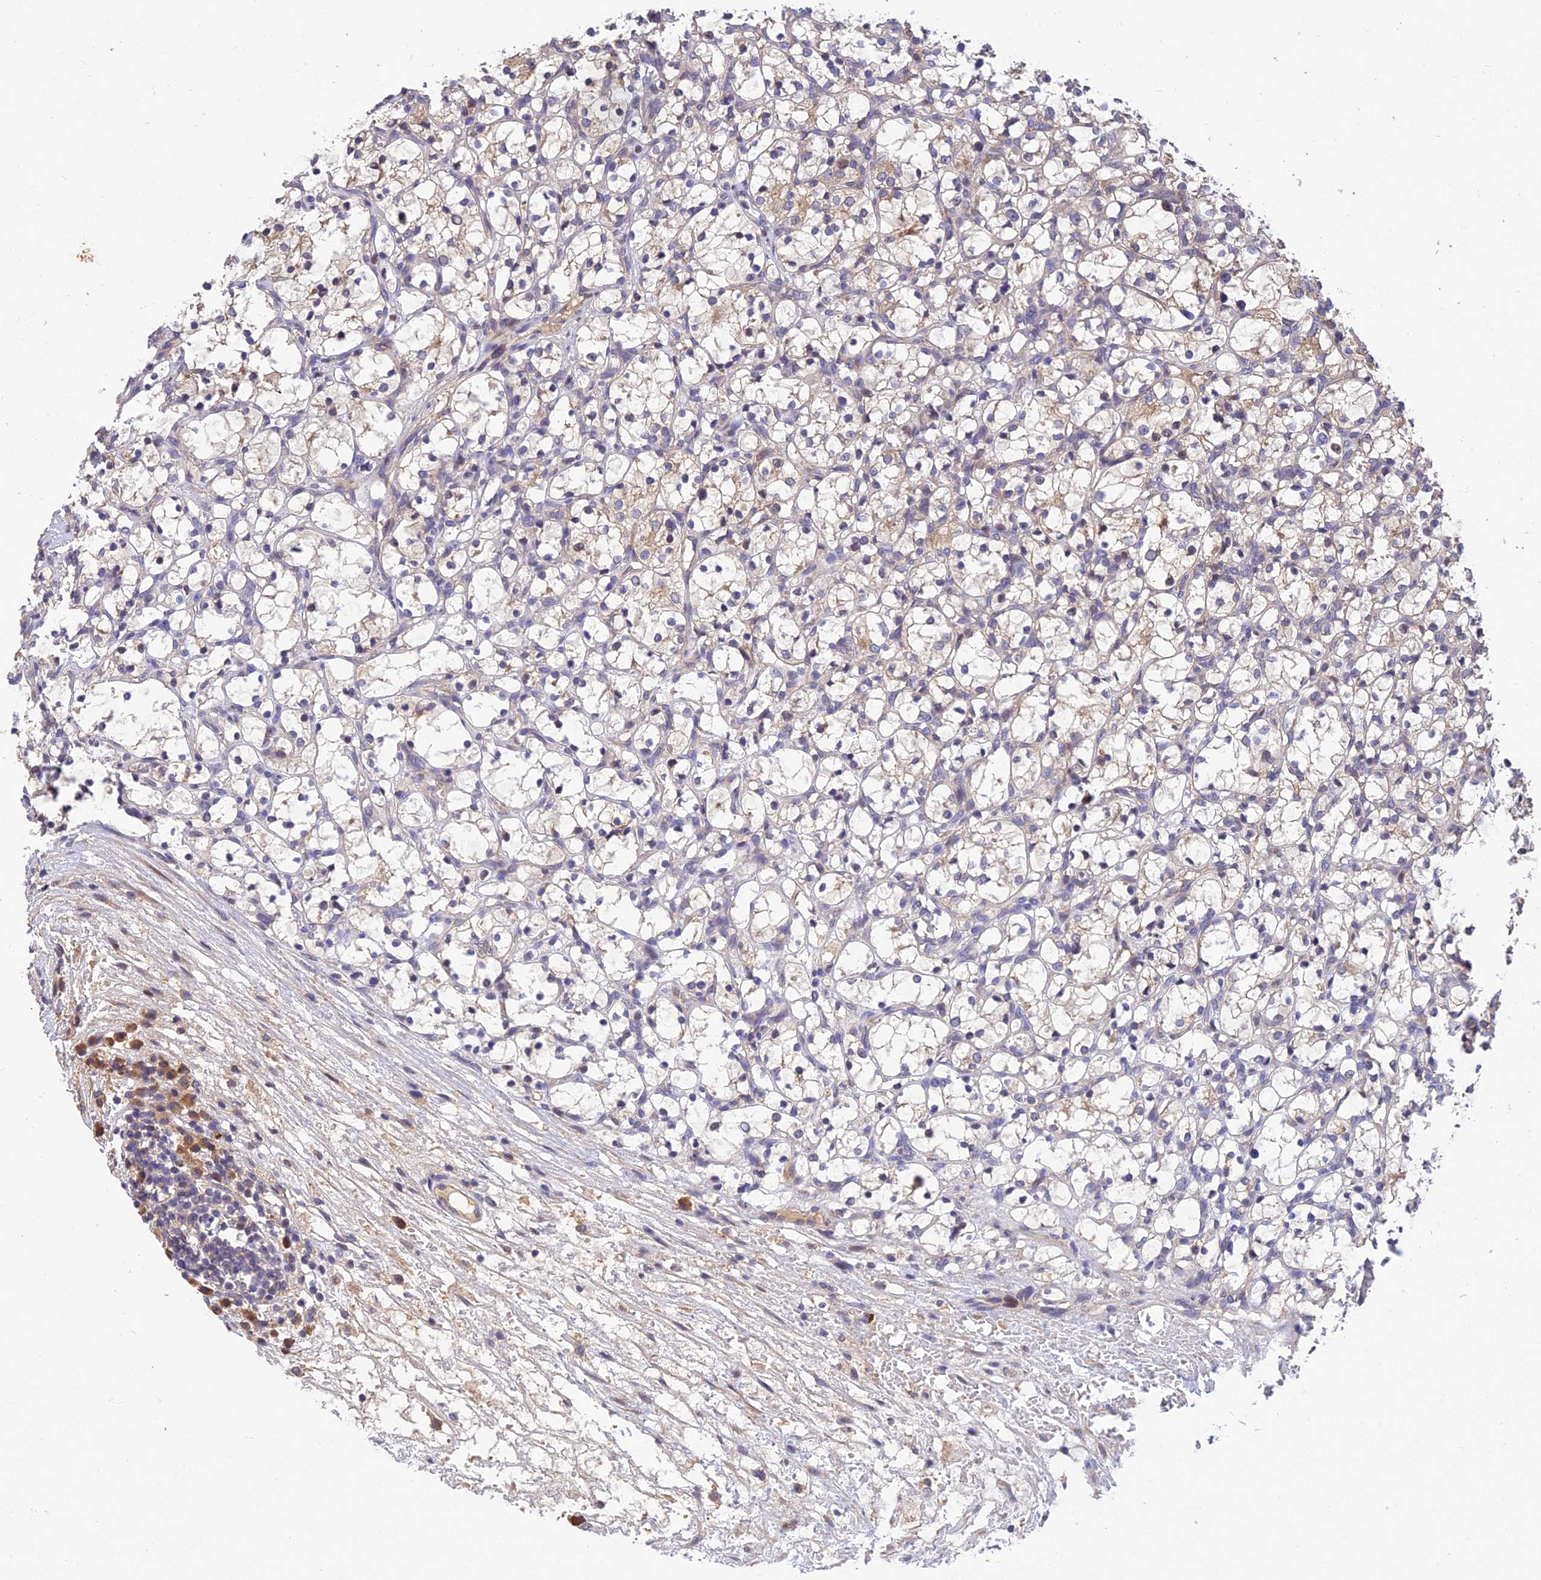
{"staining": {"intensity": "weak", "quantity": "<25%", "location": "cytoplasmic/membranous"}, "tissue": "renal cancer", "cell_type": "Tumor cells", "image_type": "cancer", "snomed": [{"axis": "morphology", "description": "Adenocarcinoma, NOS"}, {"axis": "topography", "description": "Kidney"}], "caption": "This is an immunohistochemistry (IHC) histopathology image of renal adenocarcinoma. There is no staining in tumor cells.", "gene": "DENND5B", "patient": {"sex": "female", "age": 69}}